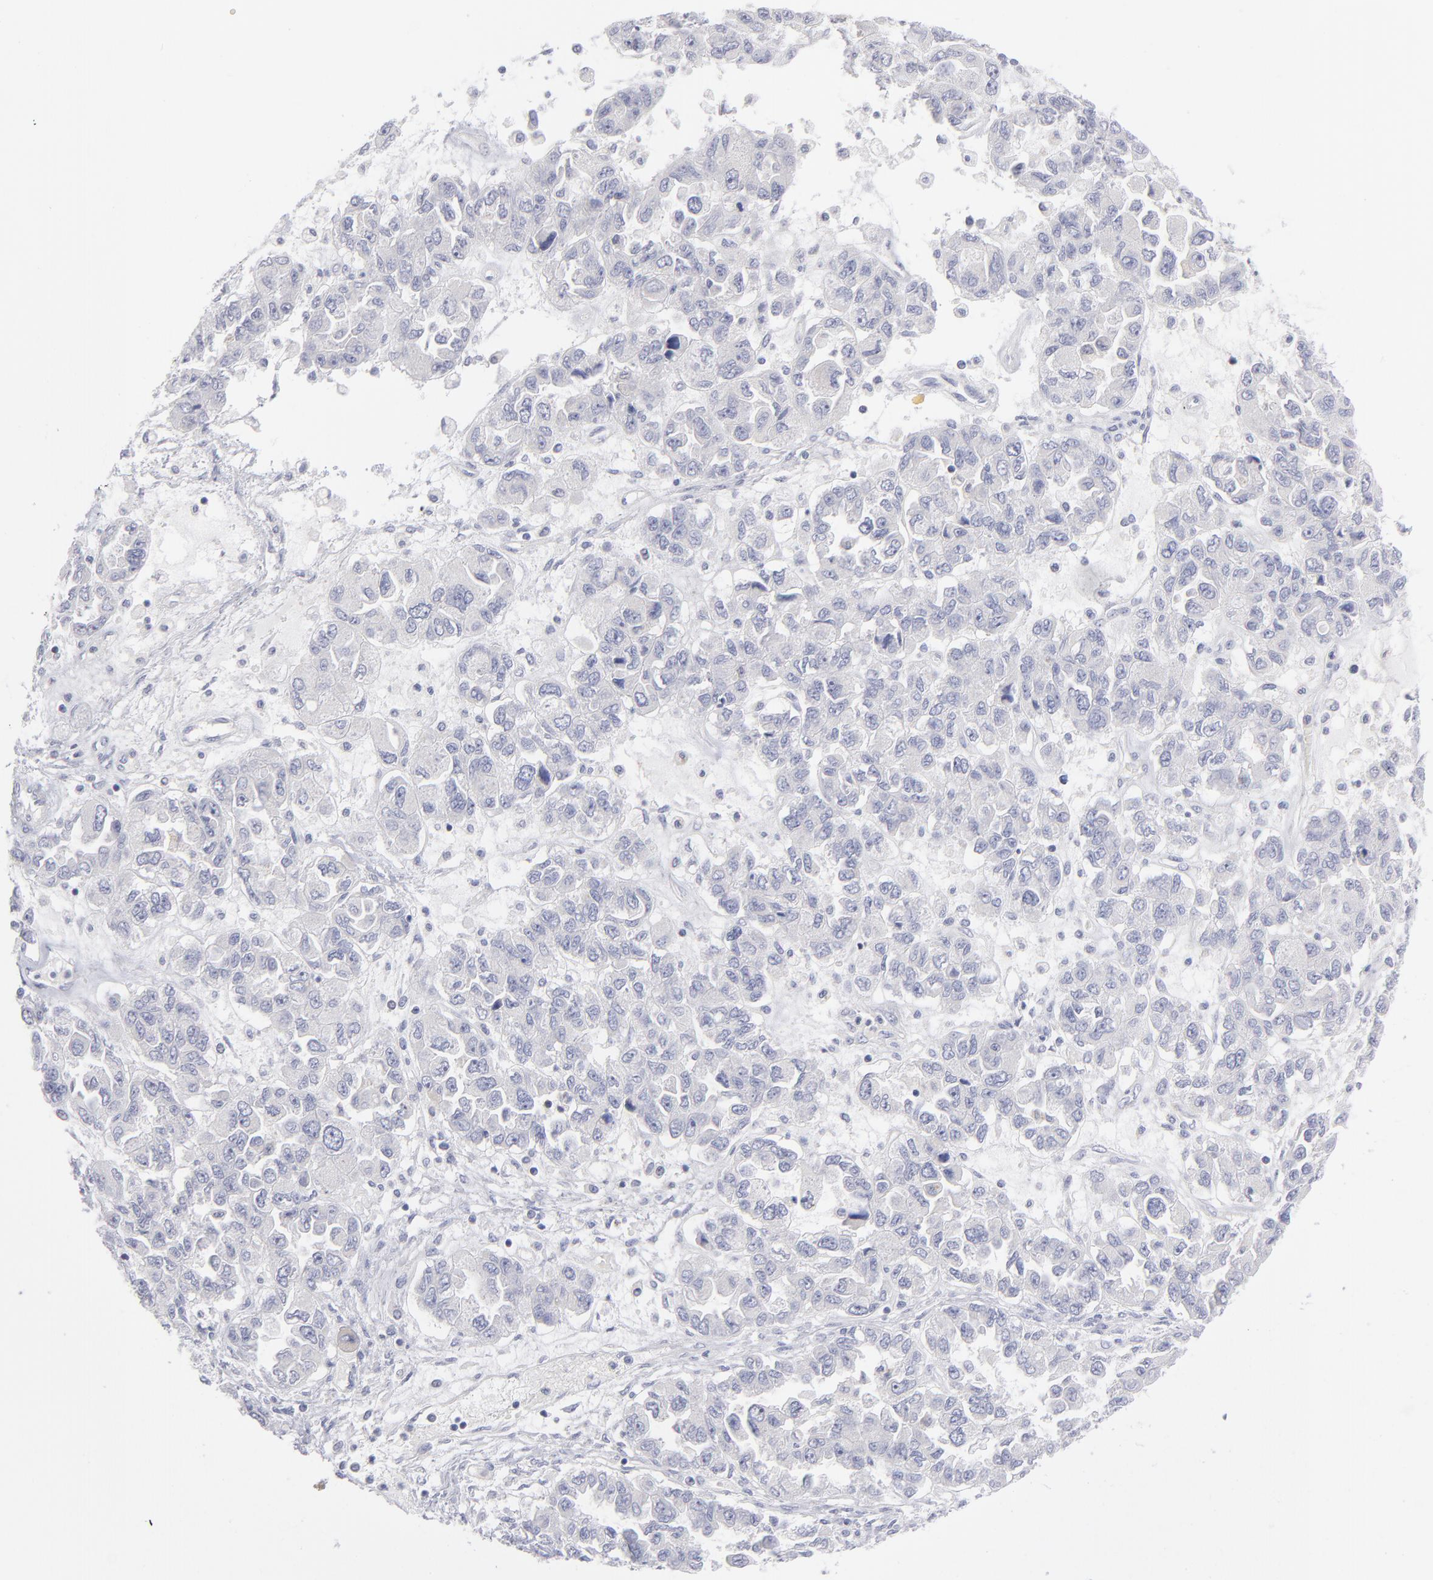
{"staining": {"intensity": "negative", "quantity": "none", "location": "none"}, "tissue": "ovarian cancer", "cell_type": "Tumor cells", "image_type": "cancer", "snomed": [{"axis": "morphology", "description": "Cystadenocarcinoma, serous, NOS"}, {"axis": "topography", "description": "Ovary"}], "caption": "Serous cystadenocarcinoma (ovarian) stained for a protein using immunohistochemistry (IHC) shows no positivity tumor cells.", "gene": "MTHFD2", "patient": {"sex": "female", "age": 84}}